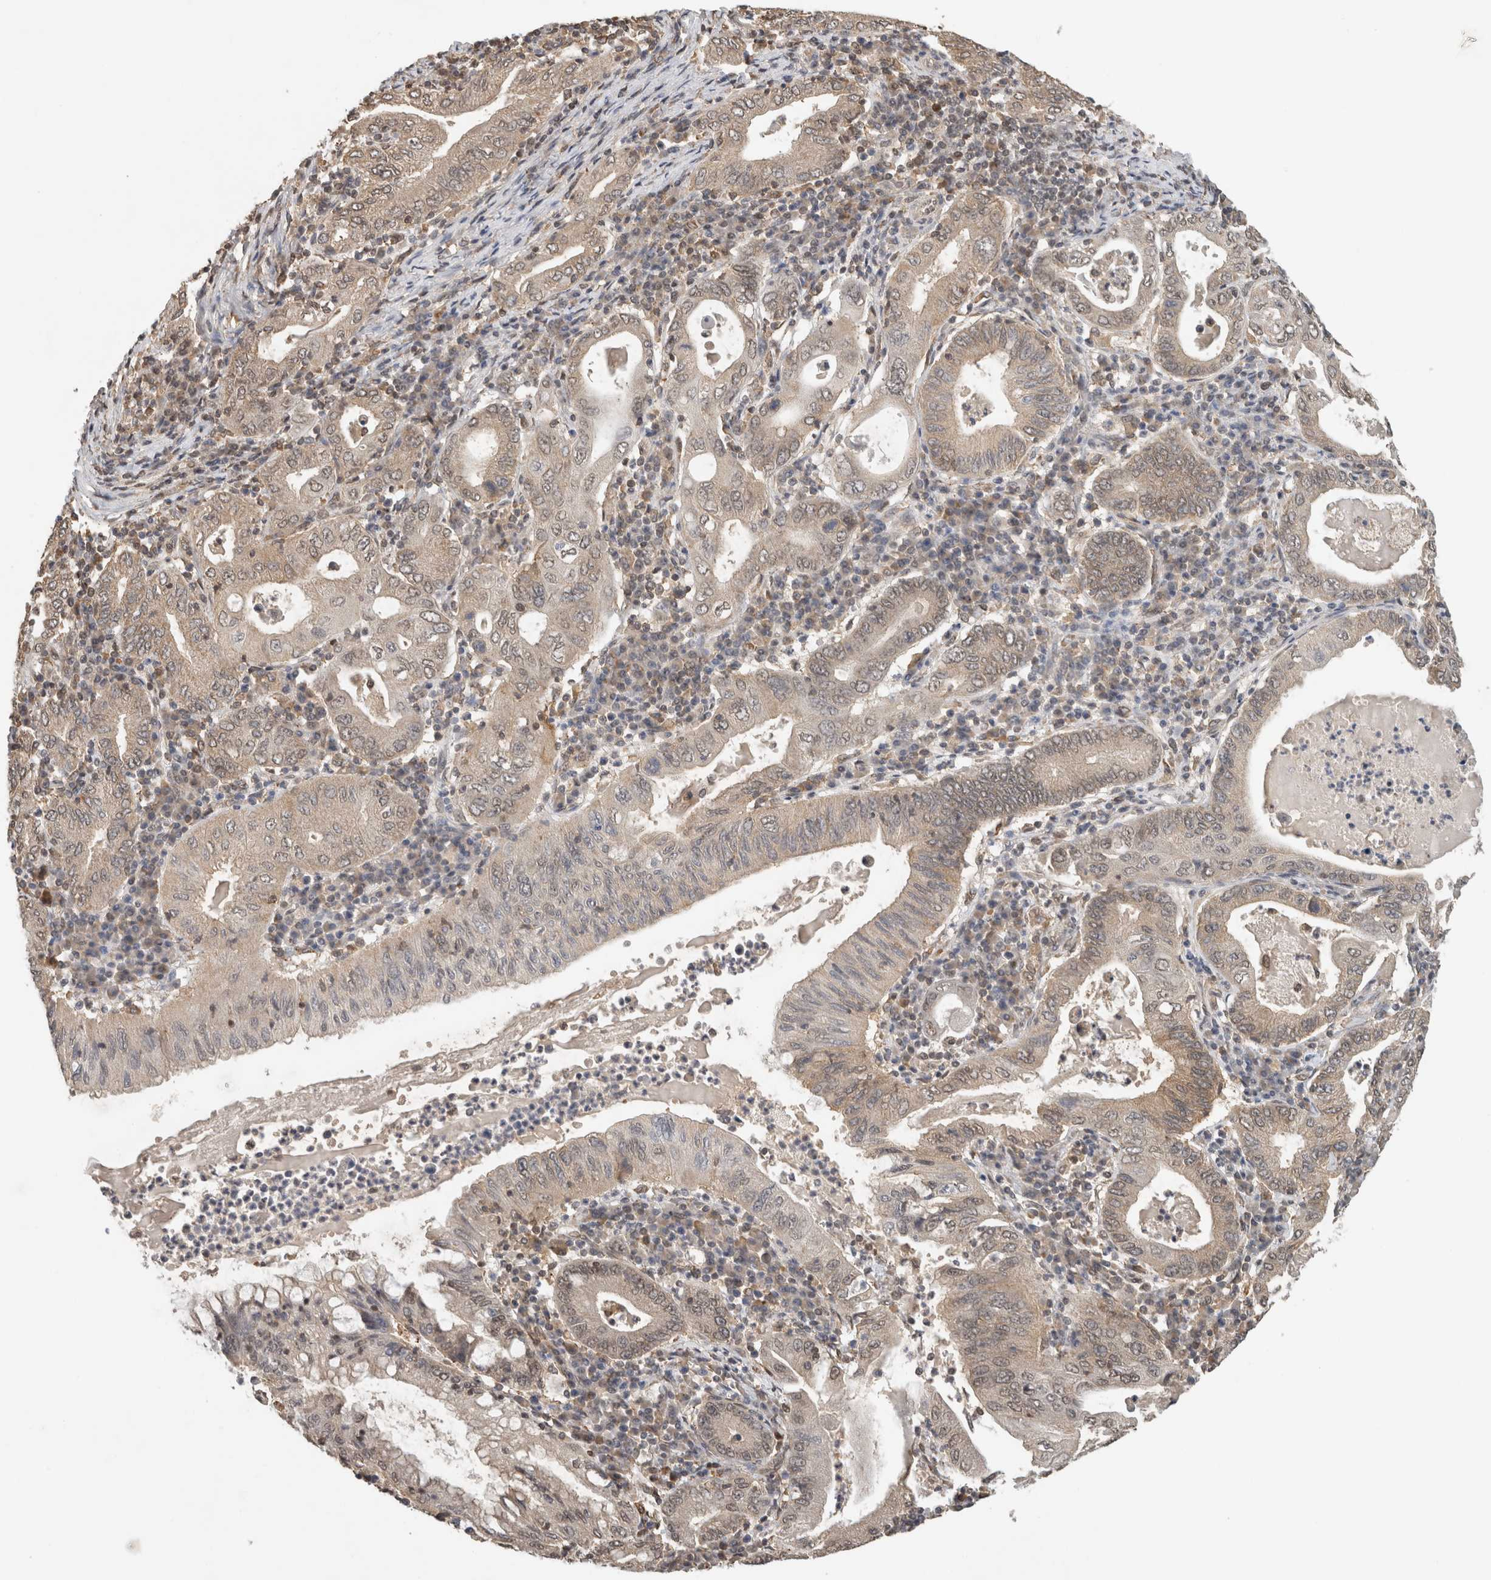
{"staining": {"intensity": "weak", "quantity": ">75%", "location": "cytoplasmic/membranous,nuclear"}, "tissue": "stomach cancer", "cell_type": "Tumor cells", "image_type": "cancer", "snomed": [{"axis": "morphology", "description": "Normal tissue, NOS"}, {"axis": "morphology", "description": "Adenocarcinoma, NOS"}, {"axis": "topography", "description": "Esophagus"}, {"axis": "topography", "description": "Stomach, upper"}, {"axis": "topography", "description": "Peripheral nerve tissue"}], "caption": "Adenocarcinoma (stomach) was stained to show a protein in brown. There is low levels of weak cytoplasmic/membranous and nuclear expression in approximately >75% of tumor cells.", "gene": "C1orf21", "patient": {"sex": "male", "age": 62}}